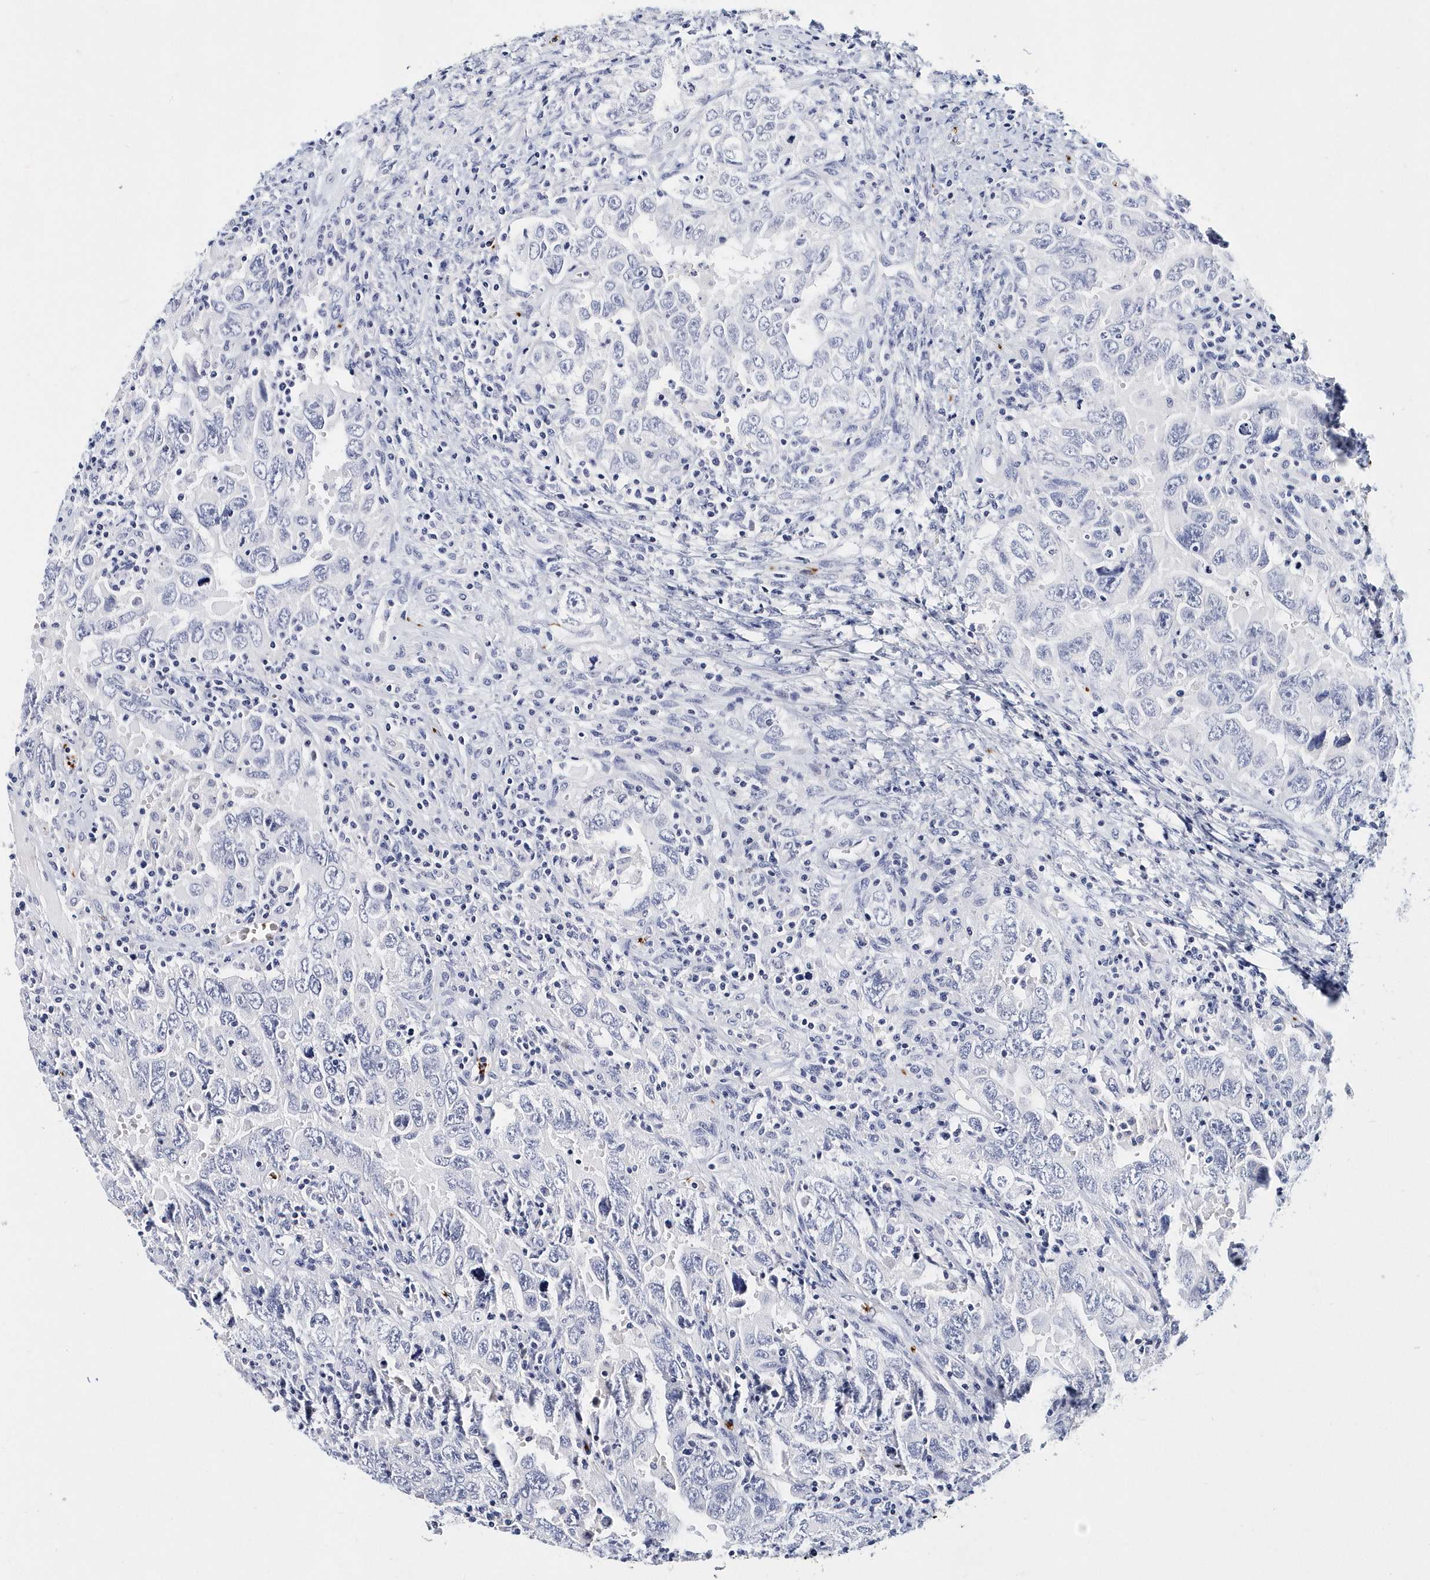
{"staining": {"intensity": "negative", "quantity": "none", "location": "none"}, "tissue": "testis cancer", "cell_type": "Tumor cells", "image_type": "cancer", "snomed": [{"axis": "morphology", "description": "Carcinoma, Embryonal, NOS"}, {"axis": "topography", "description": "Testis"}], "caption": "The image exhibits no staining of tumor cells in testis cancer.", "gene": "ITGA2B", "patient": {"sex": "male", "age": 26}}